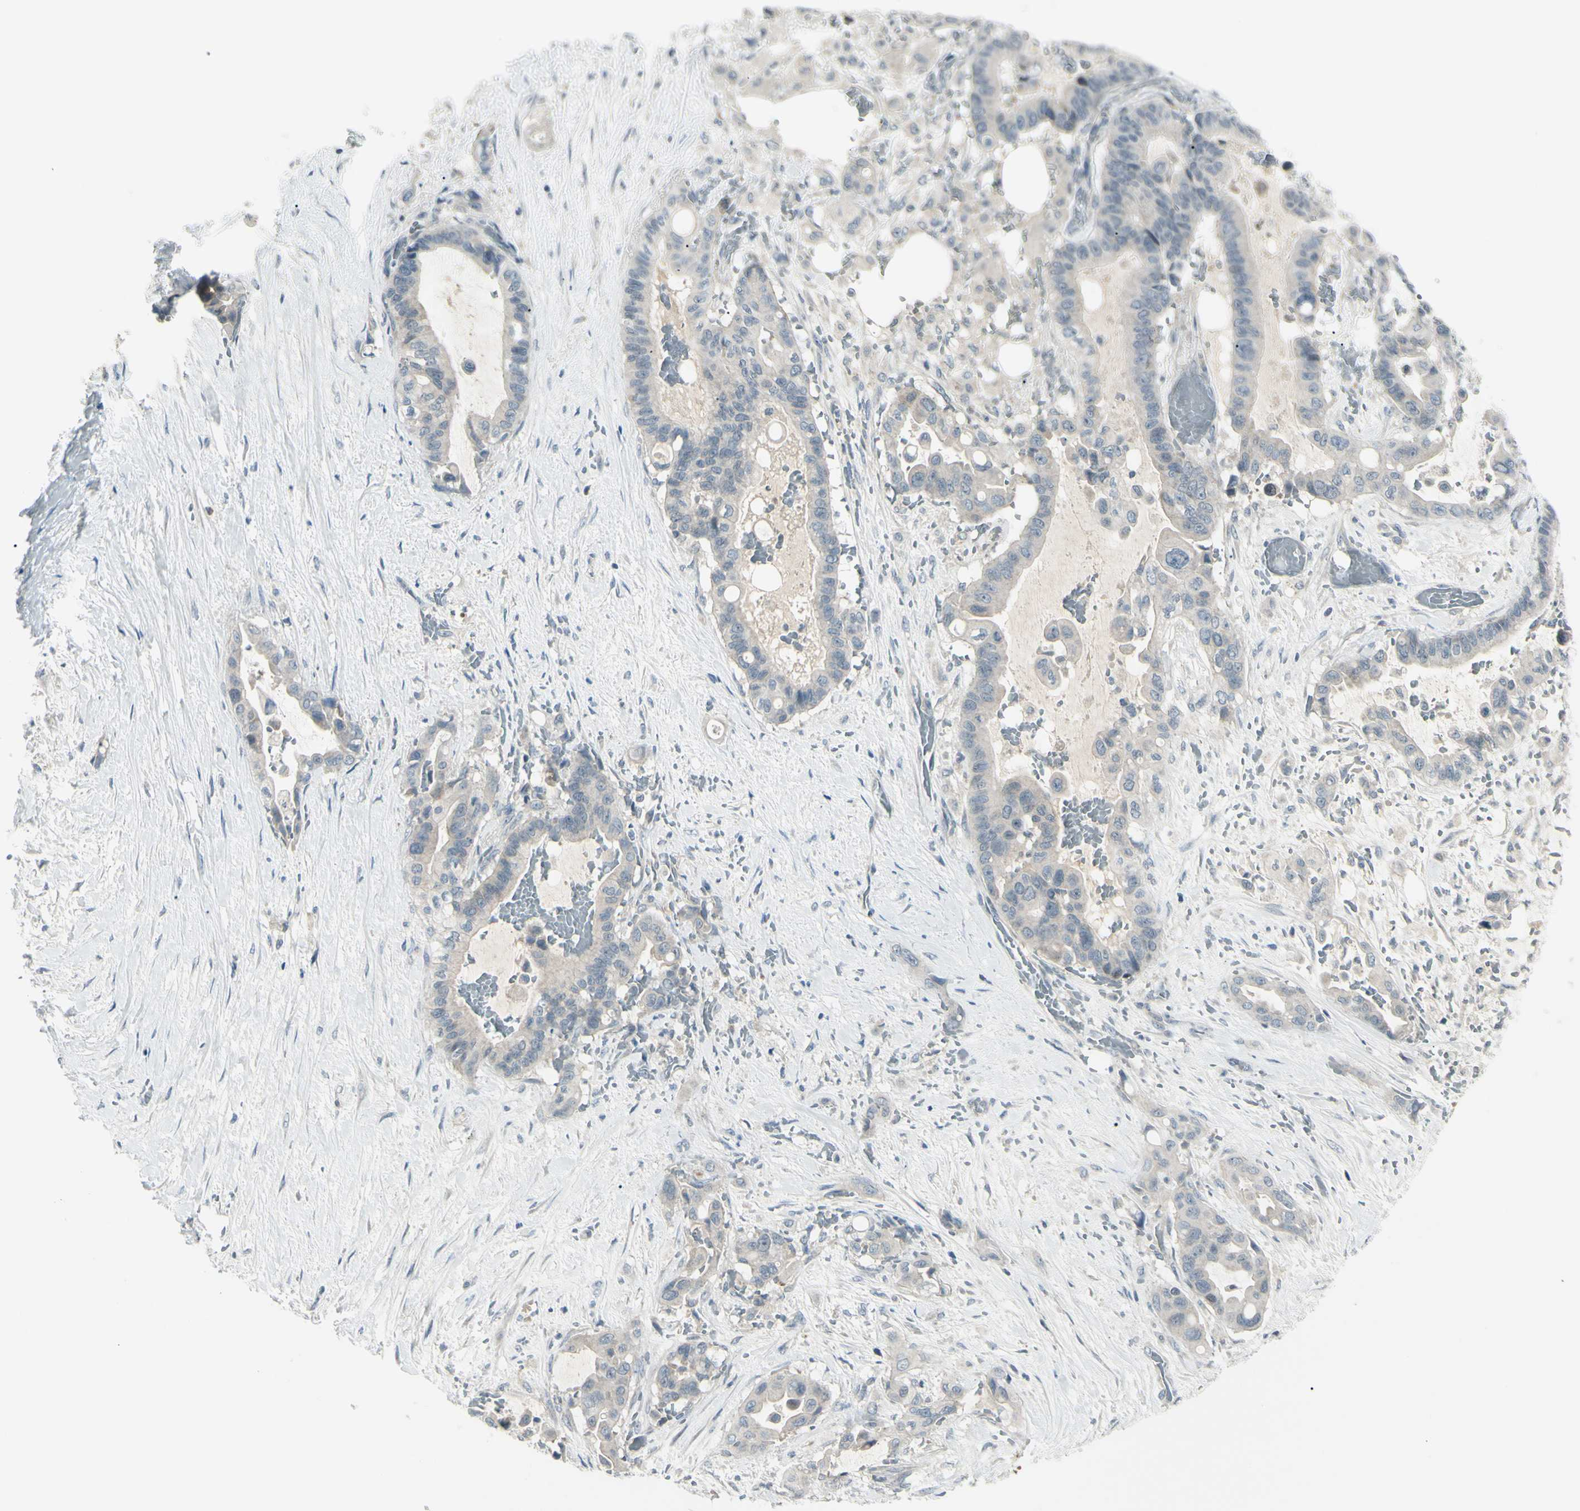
{"staining": {"intensity": "weak", "quantity": ">75%", "location": "none"}, "tissue": "liver cancer", "cell_type": "Tumor cells", "image_type": "cancer", "snomed": [{"axis": "morphology", "description": "Cholangiocarcinoma"}, {"axis": "topography", "description": "Liver"}], "caption": "Liver cancer tissue reveals weak None positivity in approximately >75% of tumor cells", "gene": "SH3GL2", "patient": {"sex": "female", "age": 61}}